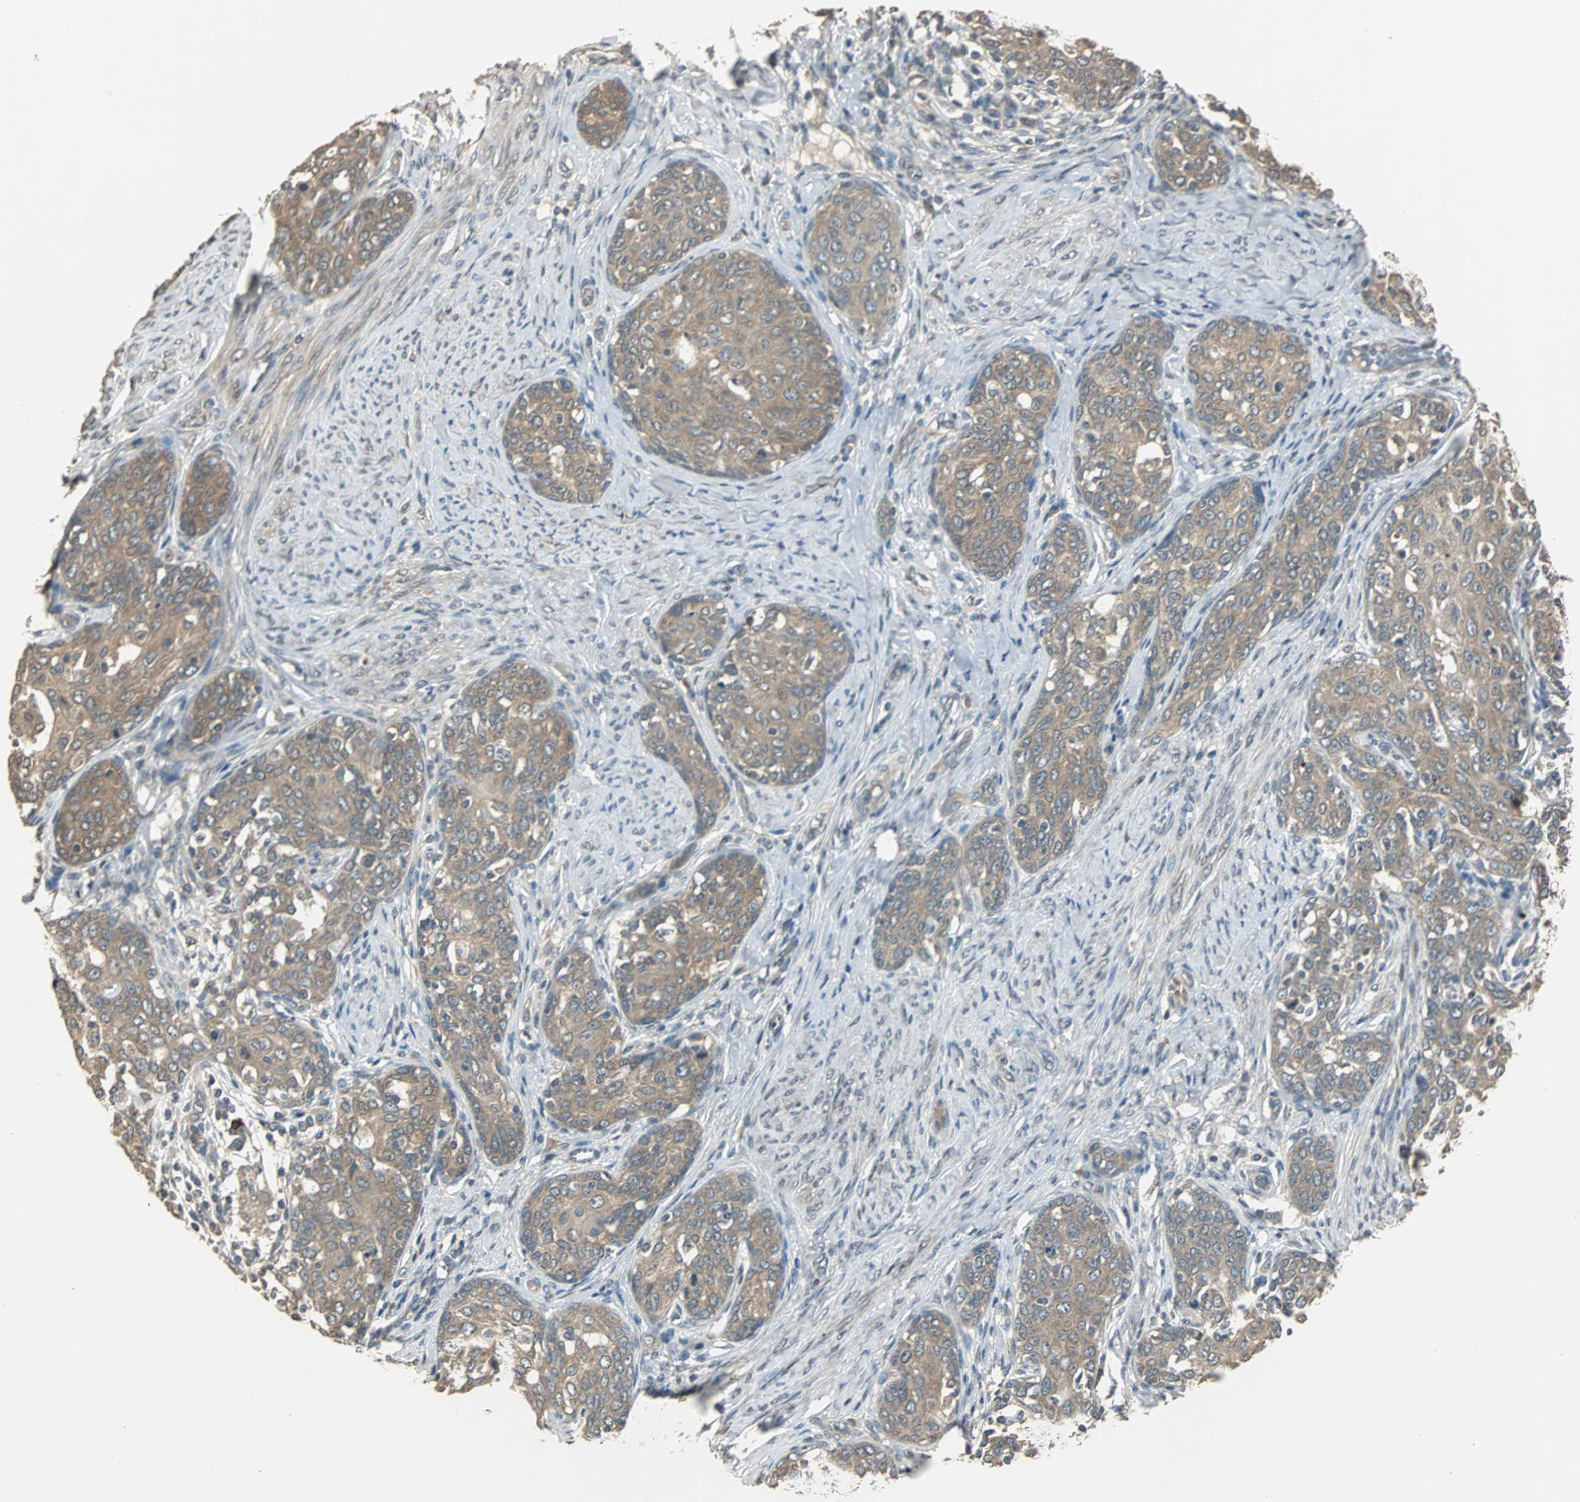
{"staining": {"intensity": "weak", "quantity": ">75%", "location": "cytoplasmic/membranous"}, "tissue": "cervical cancer", "cell_type": "Tumor cells", "image_type": "cancer", "snomed": [{"axis": "morphology", "description": "Squamous cell carcinoma, NOS"}, {"axis": "morphology", "description": "Adenocarcinoma, NOS"}, {"axis": "topography", "description": "Cervix"}], "caption": "Tumor cells show low levels of weak cytoplasmic/membranous positivity in approximately >75% of cells in human cervical squamous cell carcinoma. (DAB (3,3'-diaminobenzidine) IHC with brightfield microscopy, high magnification).", "gene": "ABHD2", "patient": {"sex": "female", "age": 52}}